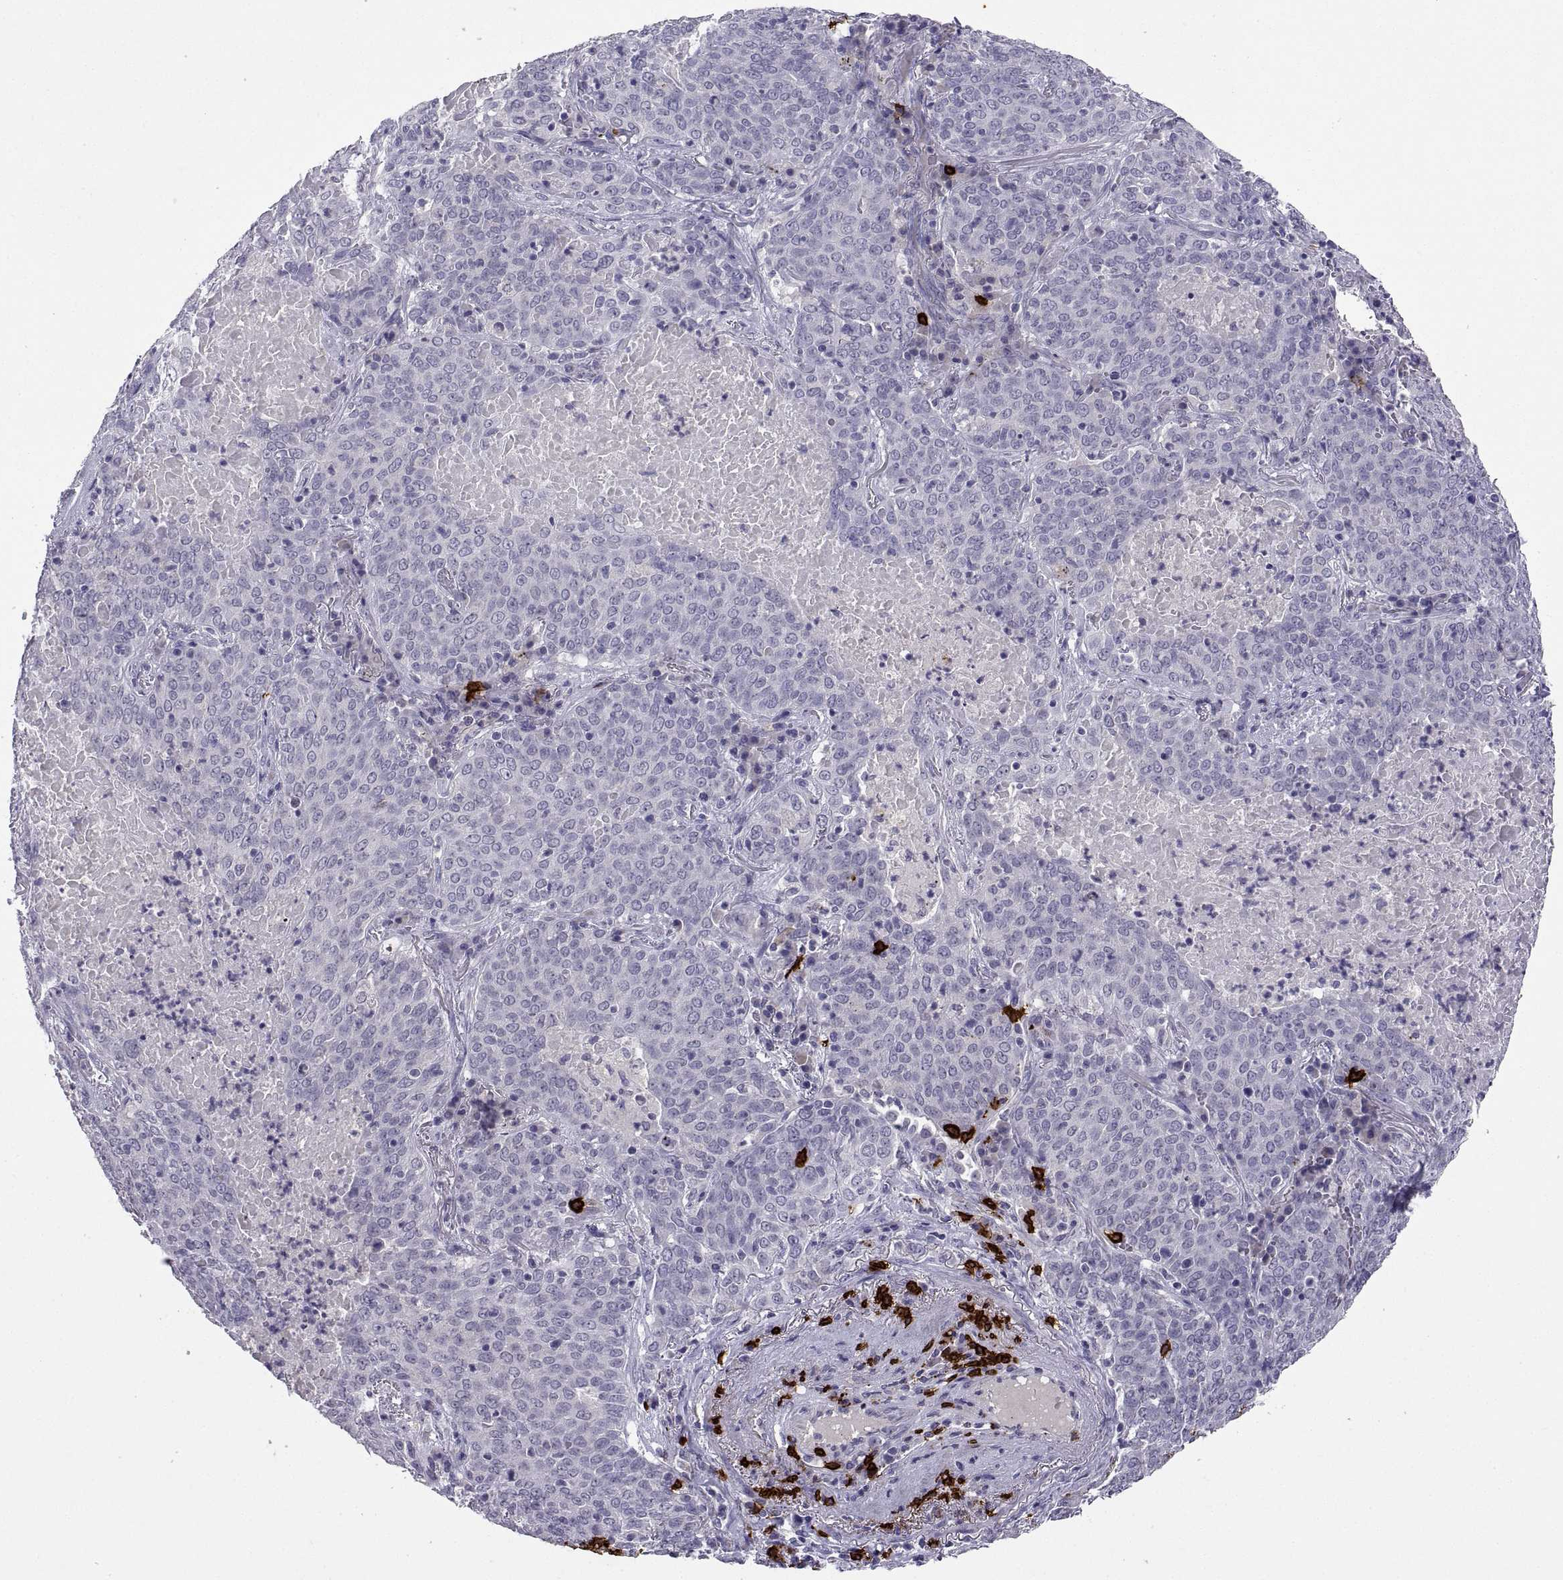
{"staining": {"intensity": "negative", "quantity": "none", "location": "none"}, "tissue": "lung cancer", "cell_type": "Tumor cells", "image_type": "cancer", "snomed": [{"axis": "morphology", "description": "Squamous cell carcinoma, NOS"}, {"axis": "topography", "description": "Lung"}], "caption": "DAB immunohistochemical staining of lung cancer (squamous cell carcinoma) exhibits no significant staining in tumor cells.", "gene": "MS4A1", "patient": {"sex": "male", "age": 82}}